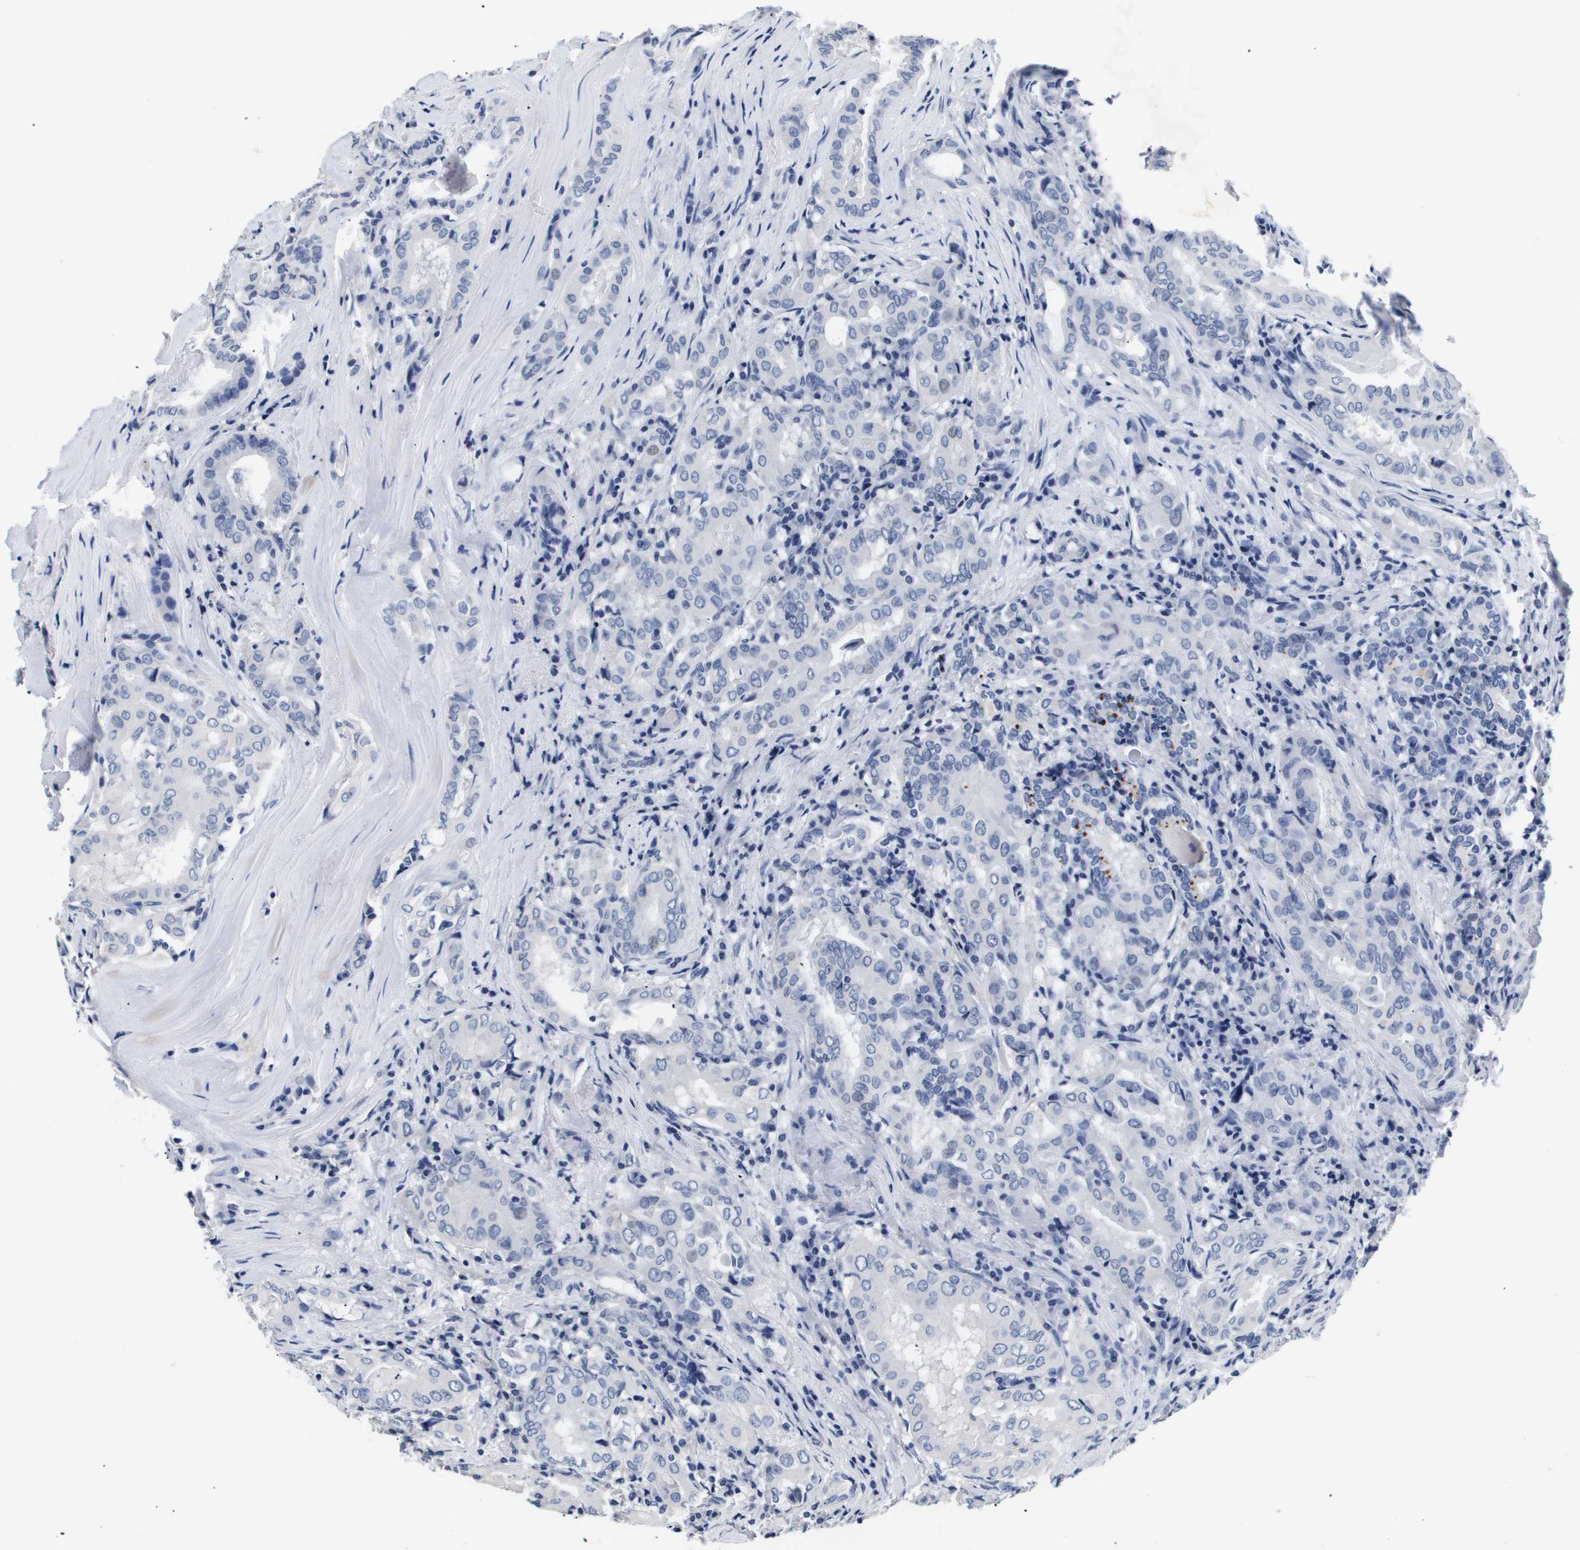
{"staining": {"intensity": "negative", "quantity": "none", "location": "none"}, "tissue": "thyroid cancer", "cell_type": "Tumor cells", "image_type": "cancer", "snomed": [{"axis": "morphology", "description": "Papillary adenocarcinoma, NOS"}, {"axis": "topography", "description": "Thyroid gland"}], "caption": "Thyroid cancer stained for a protein using immunohistochemistry reveals no staining tumor cells.", "gene": "ATP6V0A4", "patient": {"sex": "female", "age": 42}}